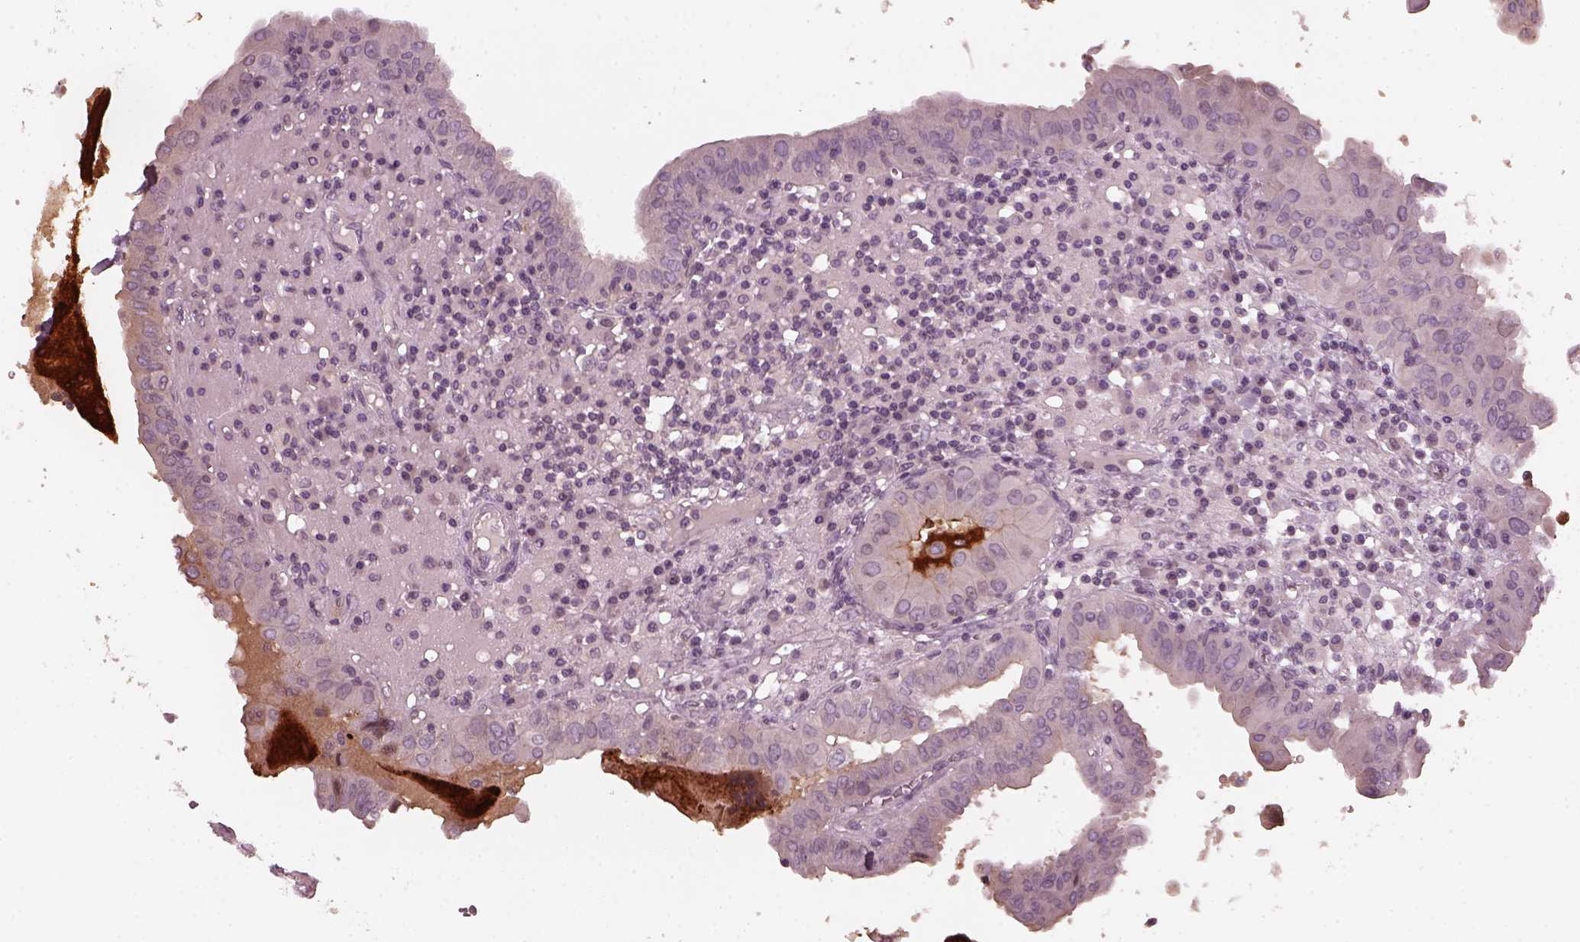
{"staining": {"intensity": "negative", "quantity": "none", "location": "none"}, "tissue": "thyroid cancer", "cell_type": "Tumor cells", "image_type": "cancer", "snomed": [{"axis": "morphology", "description": "Papillary adenocarcinoma, NOS"}, {"axis": "topography", "description": "Thyroid gland"}], "caption": "High magnification brightfield microscopy of thyroid papillary adenocarcinoma stained with DAB (3,3'-diaminobenzidine) (brown) and counterstained with hematoxylin (blue): tumor cells show no significant staining. The staining is performed using DAB brown chromogen with nuclei counter-stained in using hematoxylin.", "gene": "CHIT1", "patient": {"sex": "female", "age": 37}}